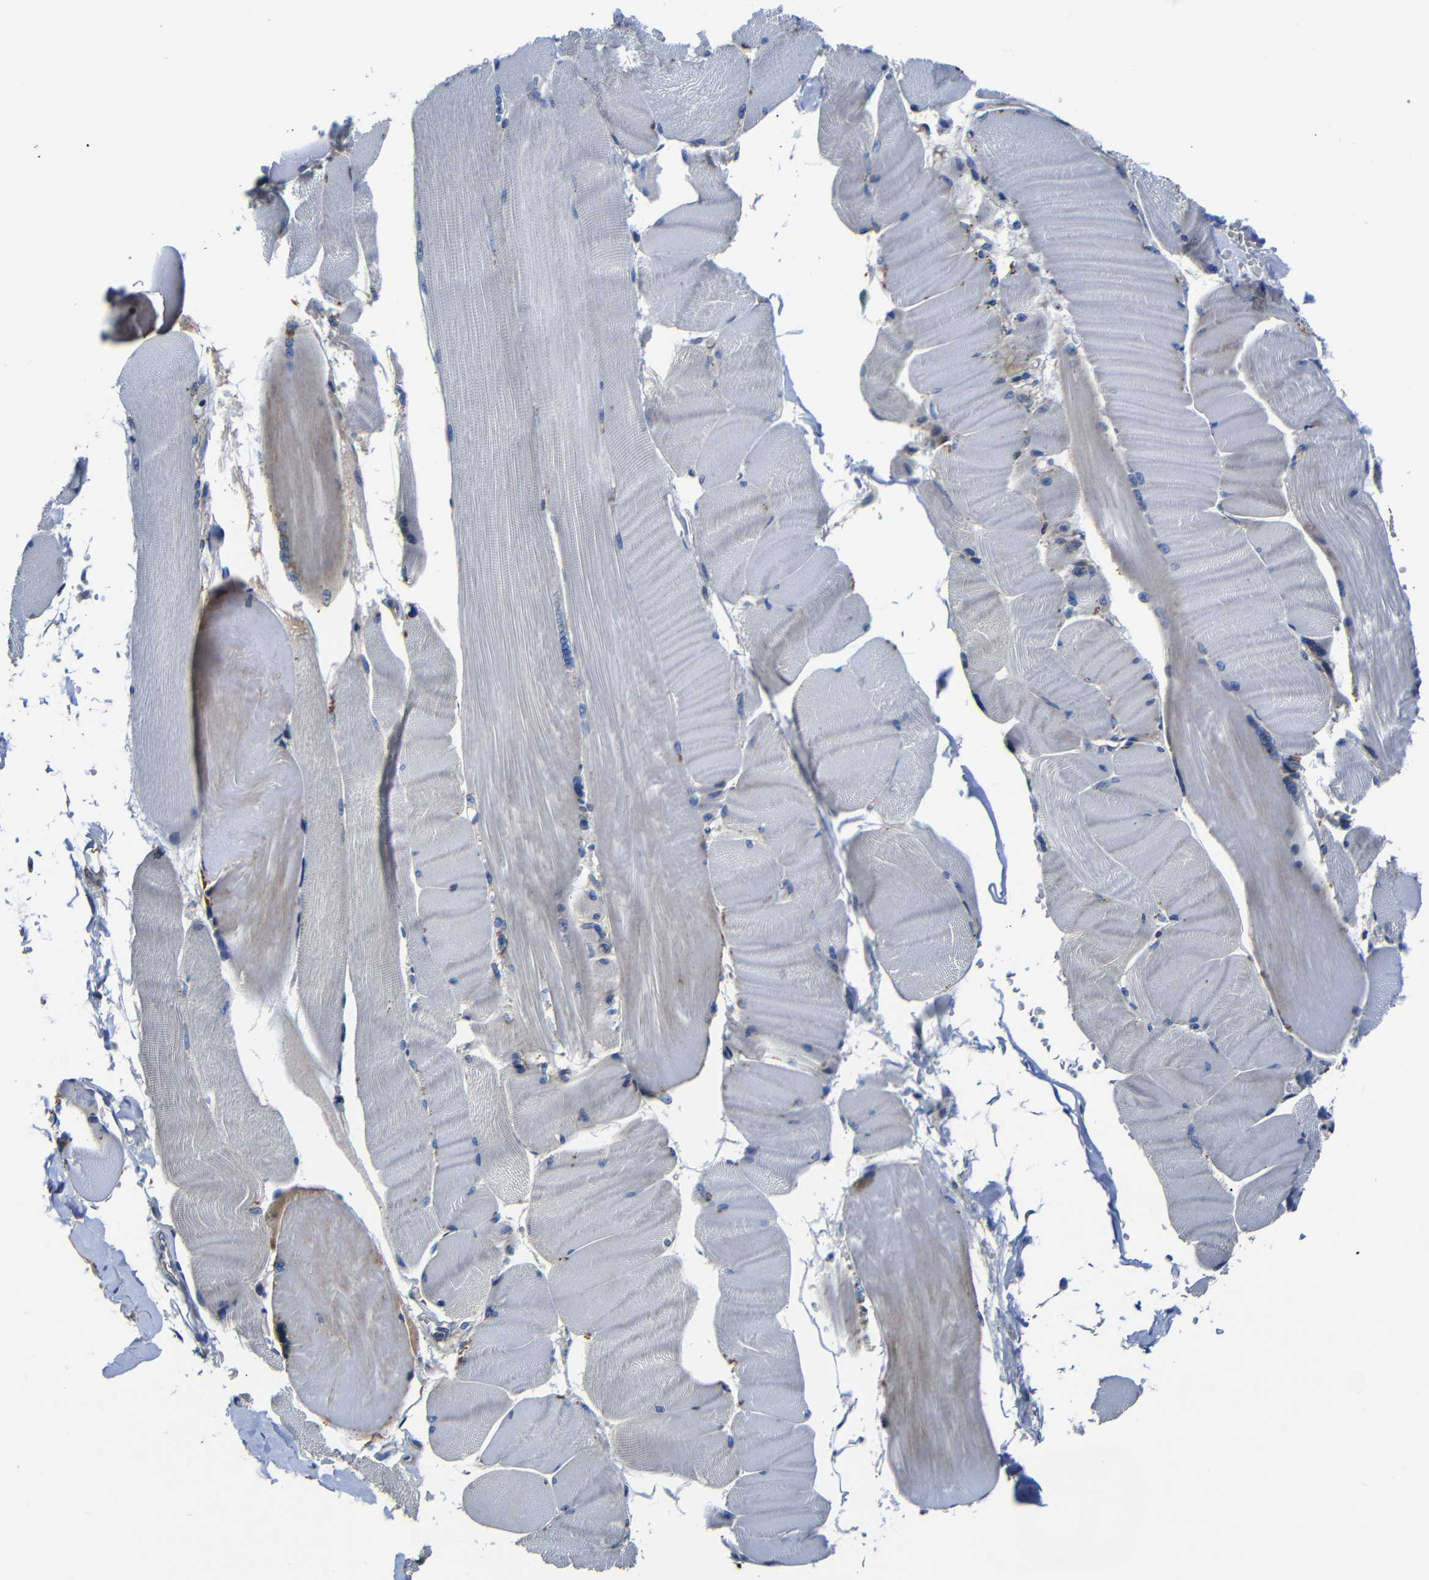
{"staining": {"intensity": "negative", "quantity": "none", "location": "none"}, "tissue": "skeletal muscle", "cell_type": "Myocytes", "image_type": "normal", "snomed": [{"axis": "morphology", "description": "Normal tissue, NOS"}, {"axis": "topography", "description": "Skin"}, {"axis": "topography", "description": "Skeletal muscle"}], "caption": "A micrograph of human skeletal muscle is negative for staining in myocytes. The staining is performed using DAB brown chromogen with nuclei counter-stained in using hematoxylin.", "gene": "AFDN", "patient": {"sex": "male", "age": 83}}